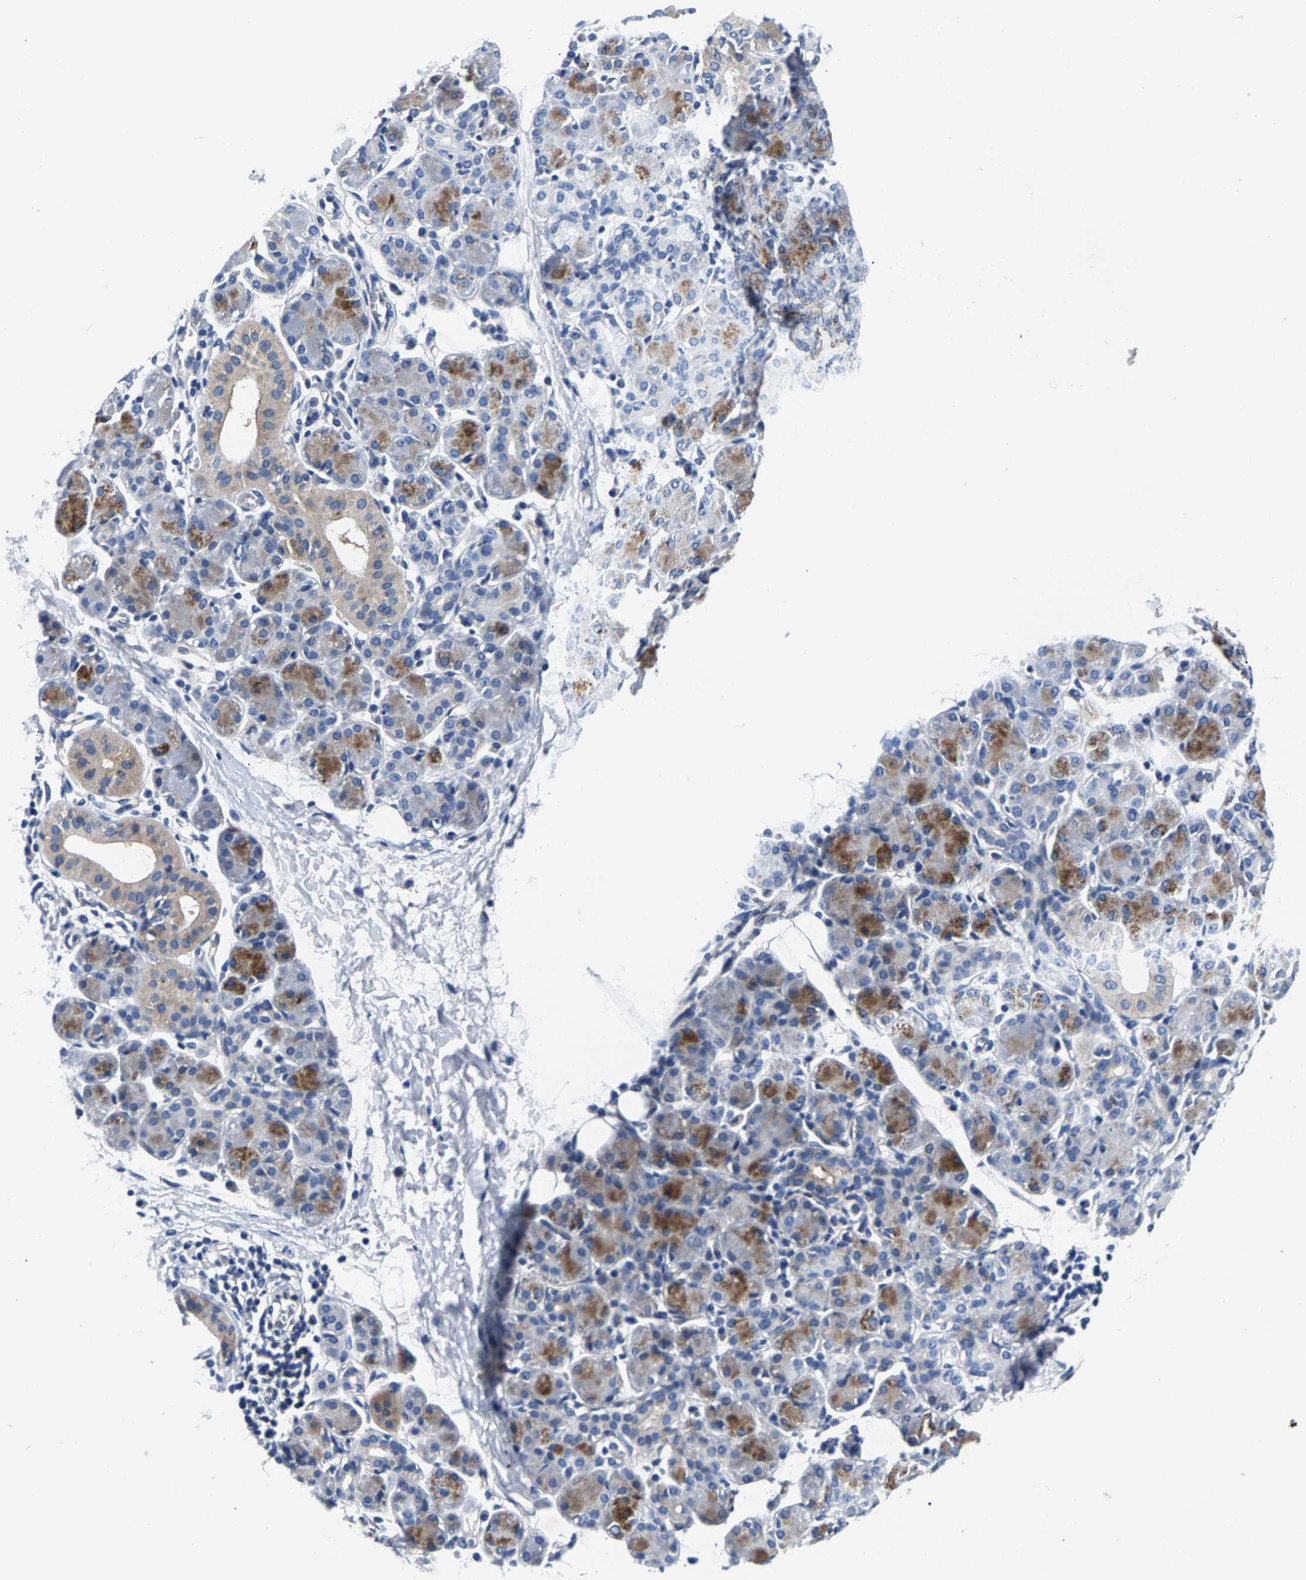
{"staining": {"intensity": "moderate", "quantity": "<25%", "location": "cytoplasmic/membranous"}, "tissue": "salivary gland", "cell_type": "Glandular cells", "image_type": "normal", "snomed": [{"axis": "morphology", "description": "Normal tissue, NOS"}, {"axis": "morphology", "description": "Inflammation, NOS"}, {"axis": "topography", "description": "Lymph node"}, {"axis": "topography", "description": "Salivary gland"}], "caption": "The image reveals staining of benign salivary gland, revealing moderate cytoplasmic/membranous protein expression (brown color) within glandular cells. Nuclei are stained in blue.", "gene": "P2RY4", "patient": {"sex": "male", "age": 3}}